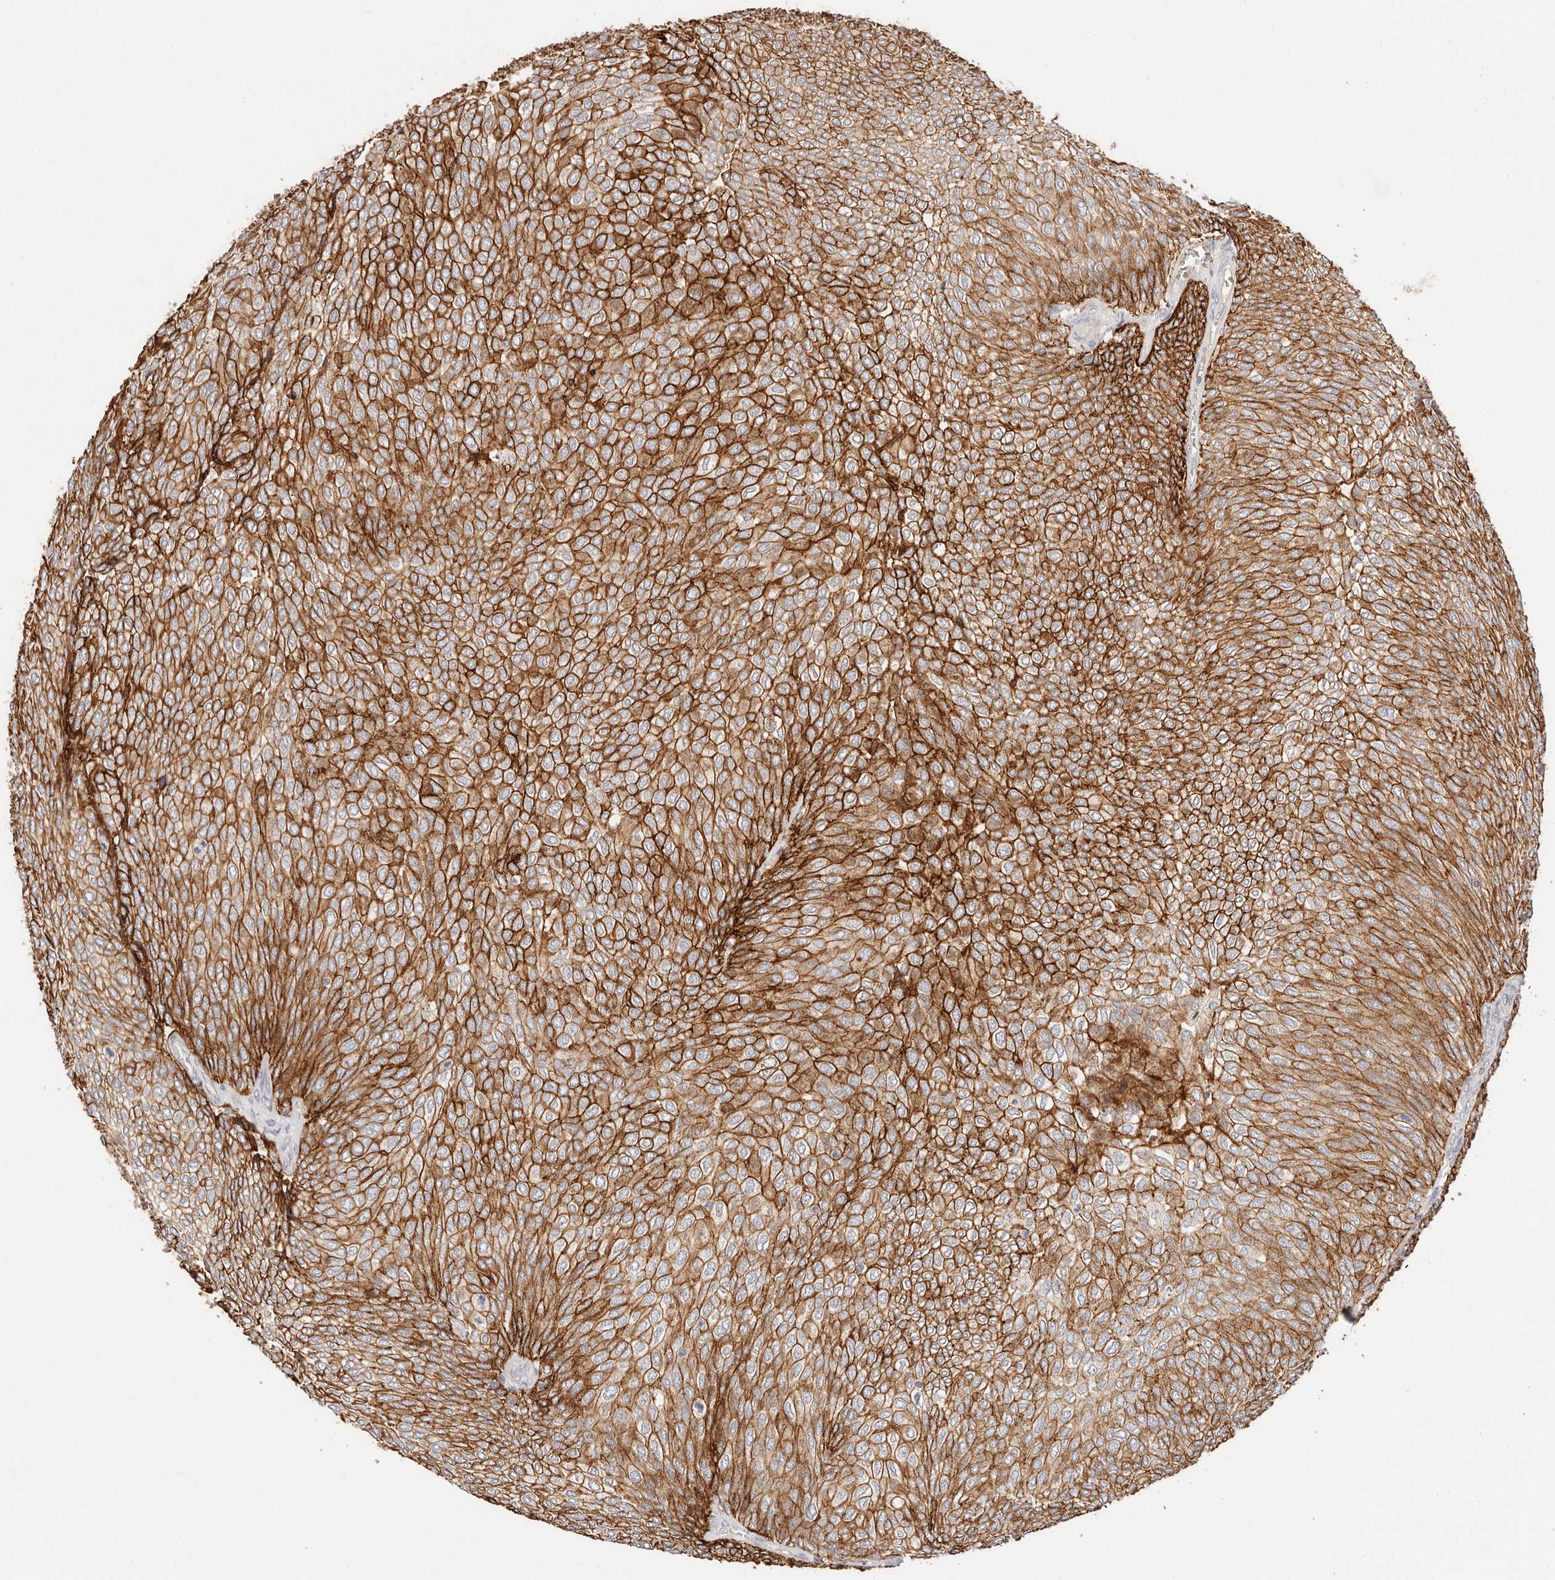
{"staining": {"intensity": "strong", "quantity": ">75%", "location": "cytoplasmic/membranous"}, "tissue": "urothelial cancer", "cell_type": "Tumor cells", "image_type": "cancer", "snomed": [{"axis": "morphology", "description": "Urothelial carcinoma, Low grade"}, {"axis": "topography", "description": "Urinary bladder"}], "caption": "Protein expression analysis of urothelial cancer displays strong cytoplasmic/membranous staining in about >75% of tumor cells. The protein of interest is stained brown, and the nuclei are stained in blue (DAB IHC with brightfield microscopy, high magnification).", "gene": "CXADR", "patient": {"sex": "female", "age": 79}}